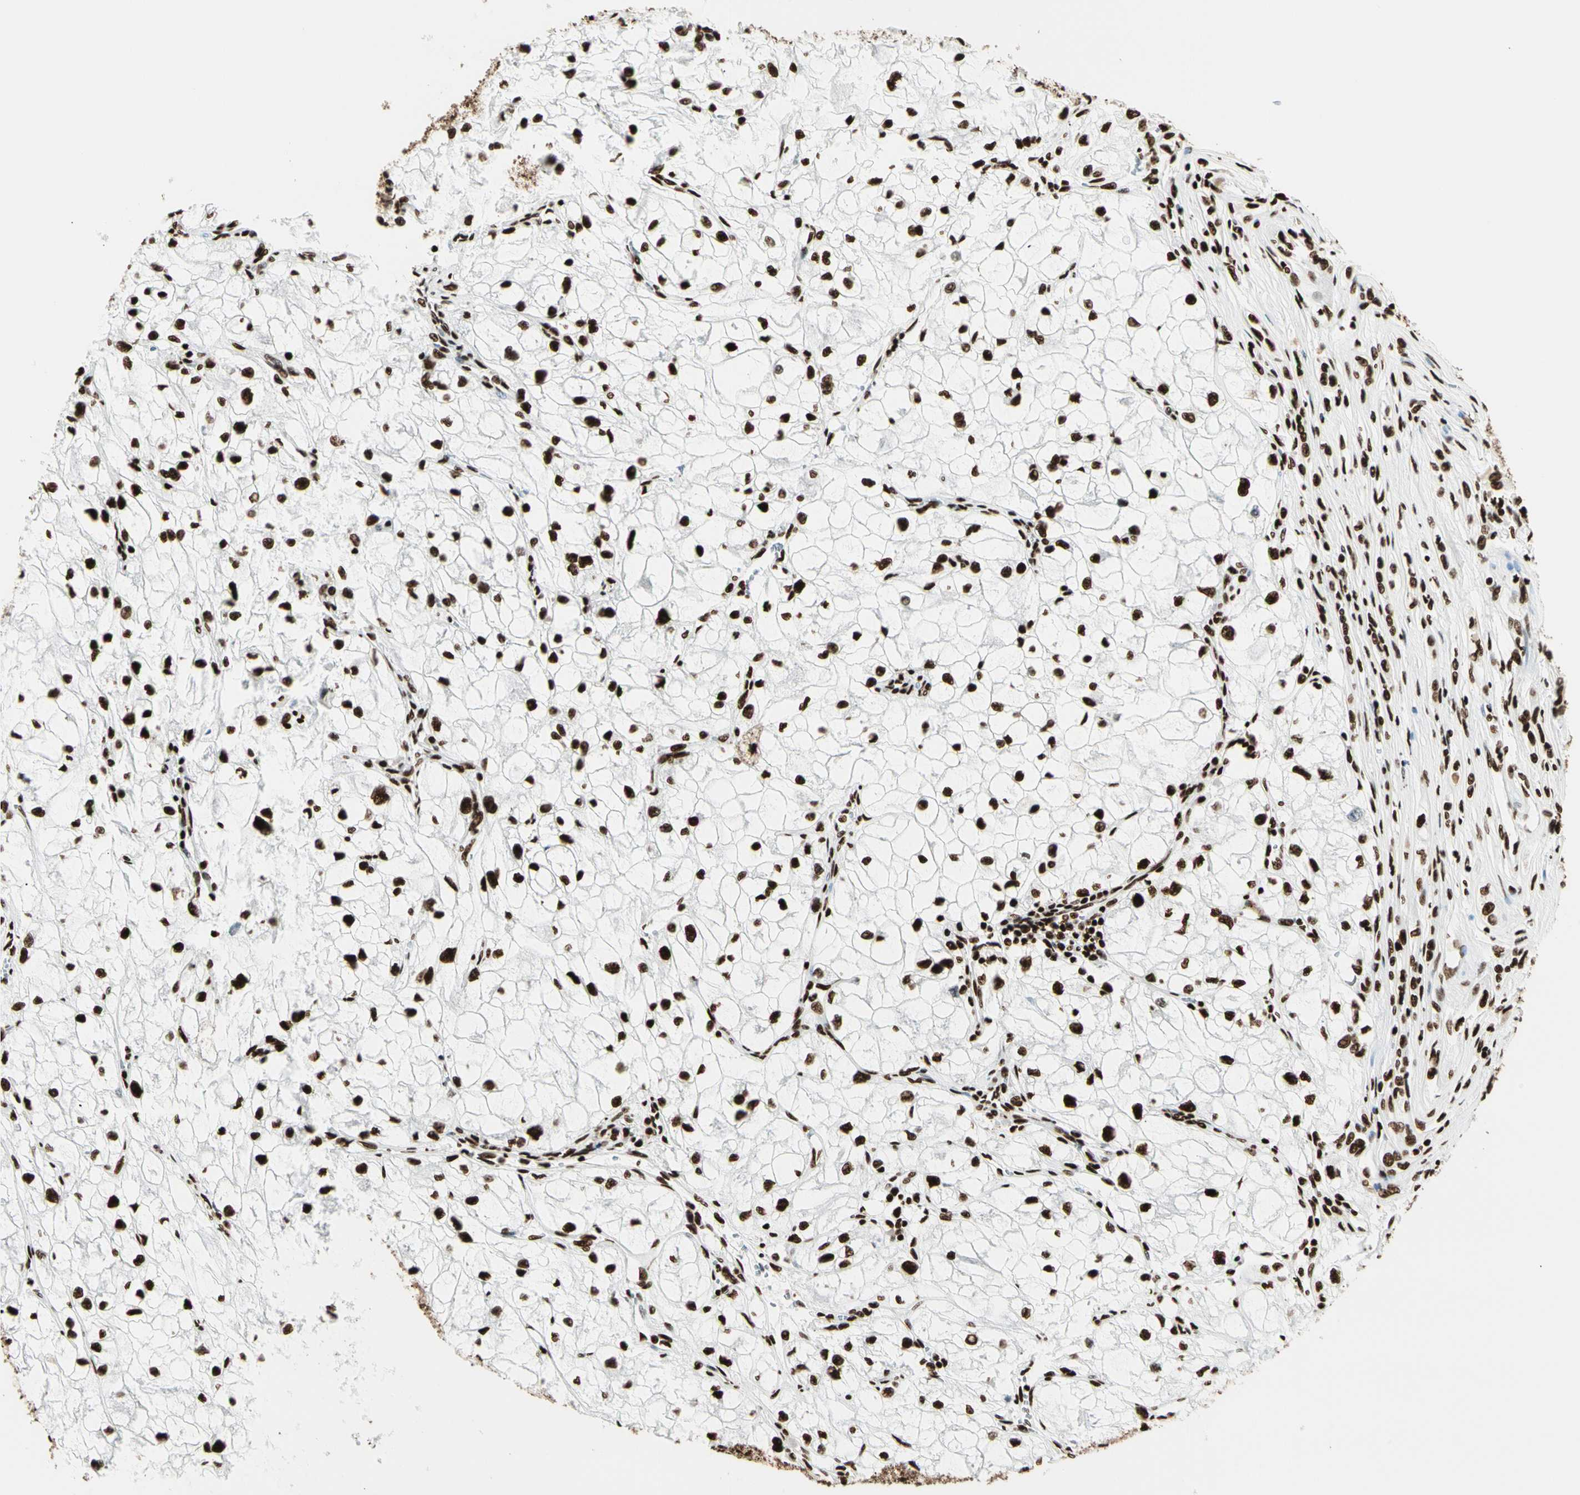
{"staining": {"intensity": "strong", "quantity": ">75%", "location": "nuclear"}, "tissue": "renal cancer", "cell_type": "Tumor cells", "image_type": "cancer", "snomed": [{"axis": "morphology", "description": "Adenocarcinoma, NOS"}, {"axis": "topography", "description": "Kidney"}], "caption": "A brown stain labels strong nuclear positivity of a protein in renal adenocarcinoma tumor cells. The protein is stained brown, and the nuclei are stained in blue (DAB (3,3'-diaminobenzidine) IHC with brightfield microscopy, high magnification).", "gene": "CCAR1", "patient": {"sex": "female", "age": 70}}